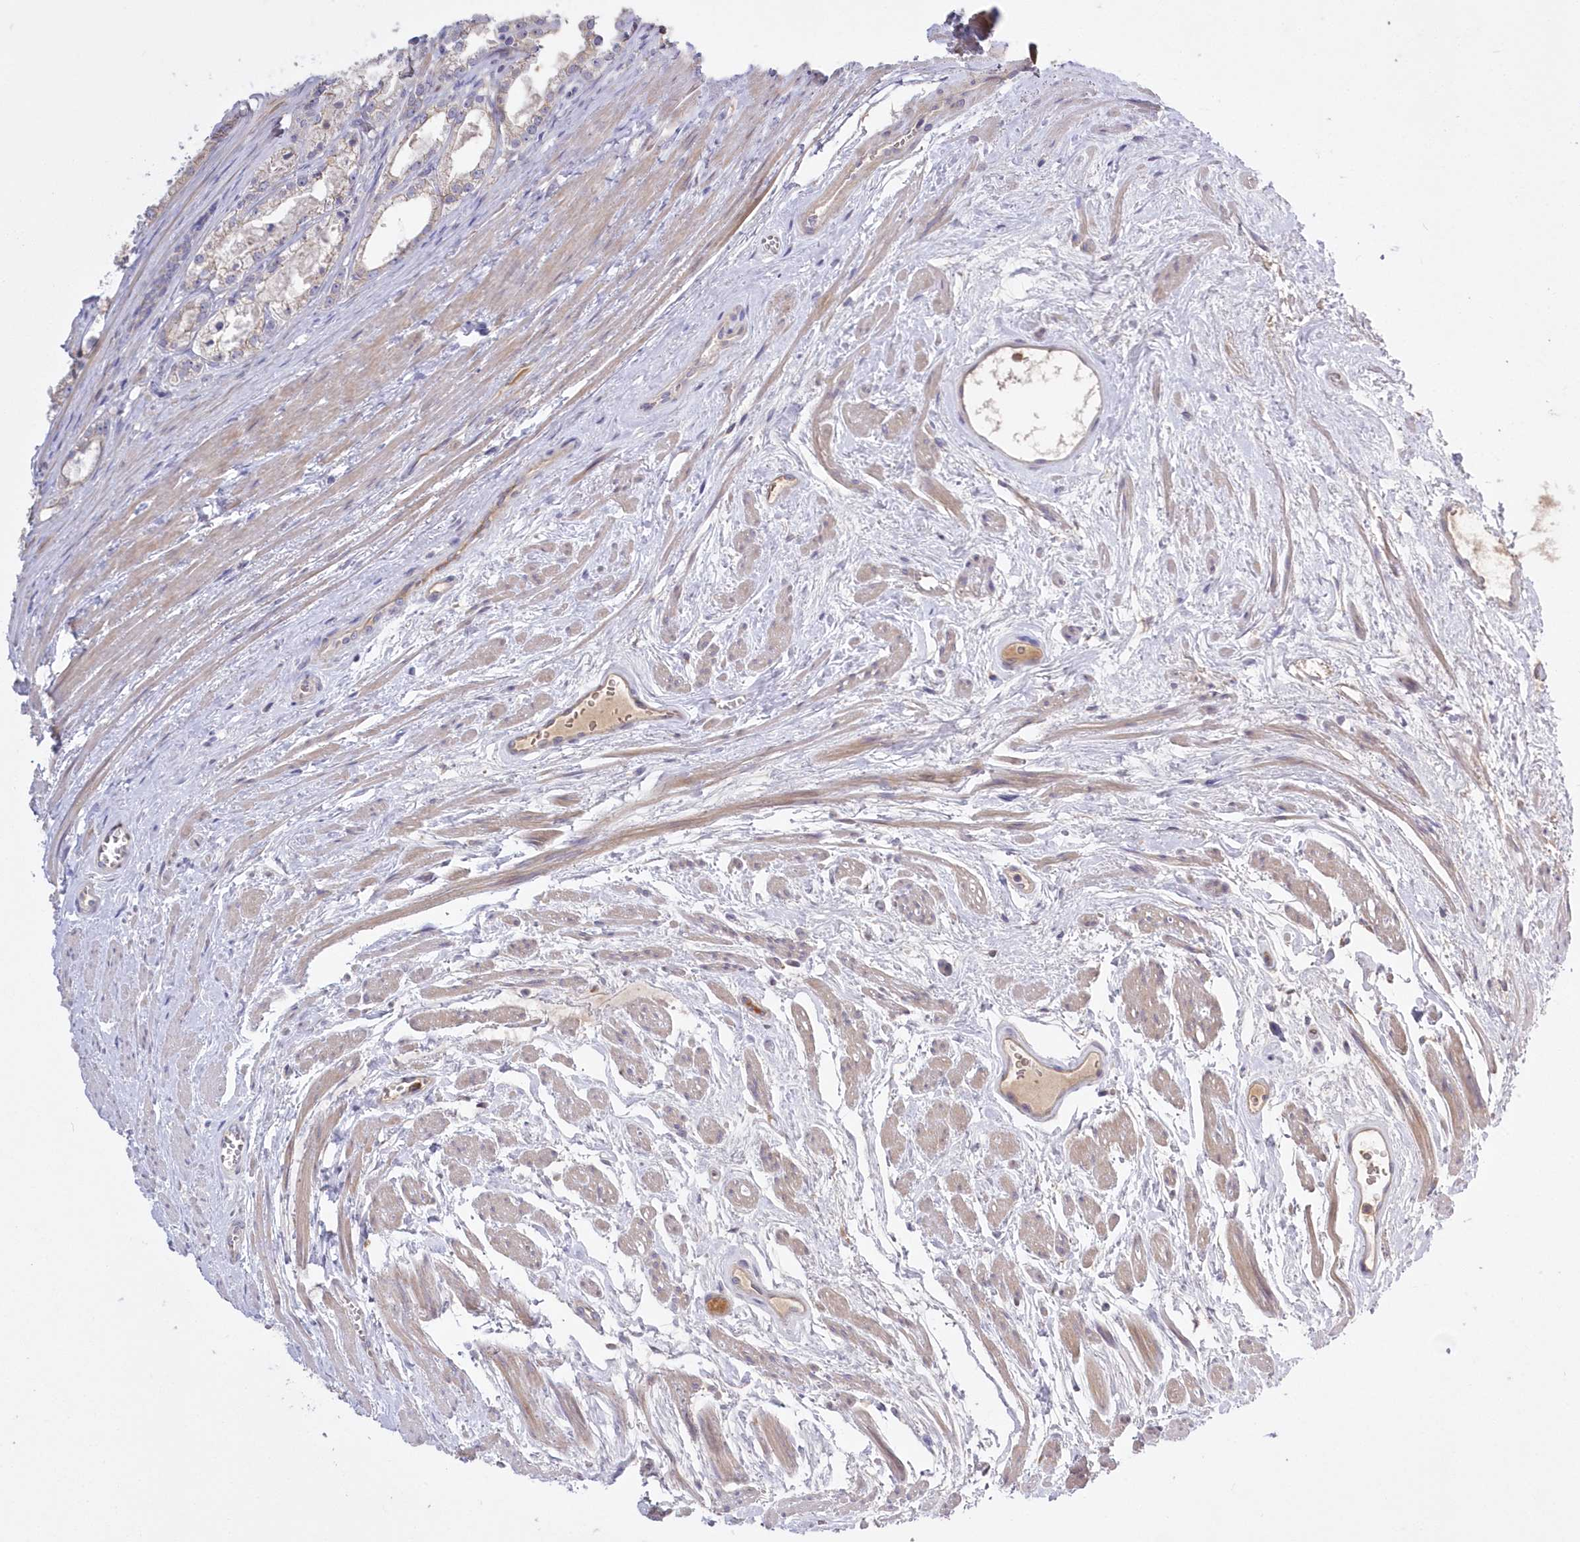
{"staining": {"intensity": "negative", "quantity": "none", "location": "none"}, "tissue": "prostate cancer", "cell_type": "Tumor cells", "image_type": "cancer", "snomed": [{"axis": "morphology", "description": "Adenocarcinoma, High grade"}, {"axis": "topography", "description": "Prostate"}], "caption": "High power microscopy micrograph of an immunohistochemistry micrograph of prostate cancer (adenocarcinoma (high-grade)), revealing no significant expression in tumor cells.", "gene": "WBP1L", "patient": {"sex": "male", "age": 68}}